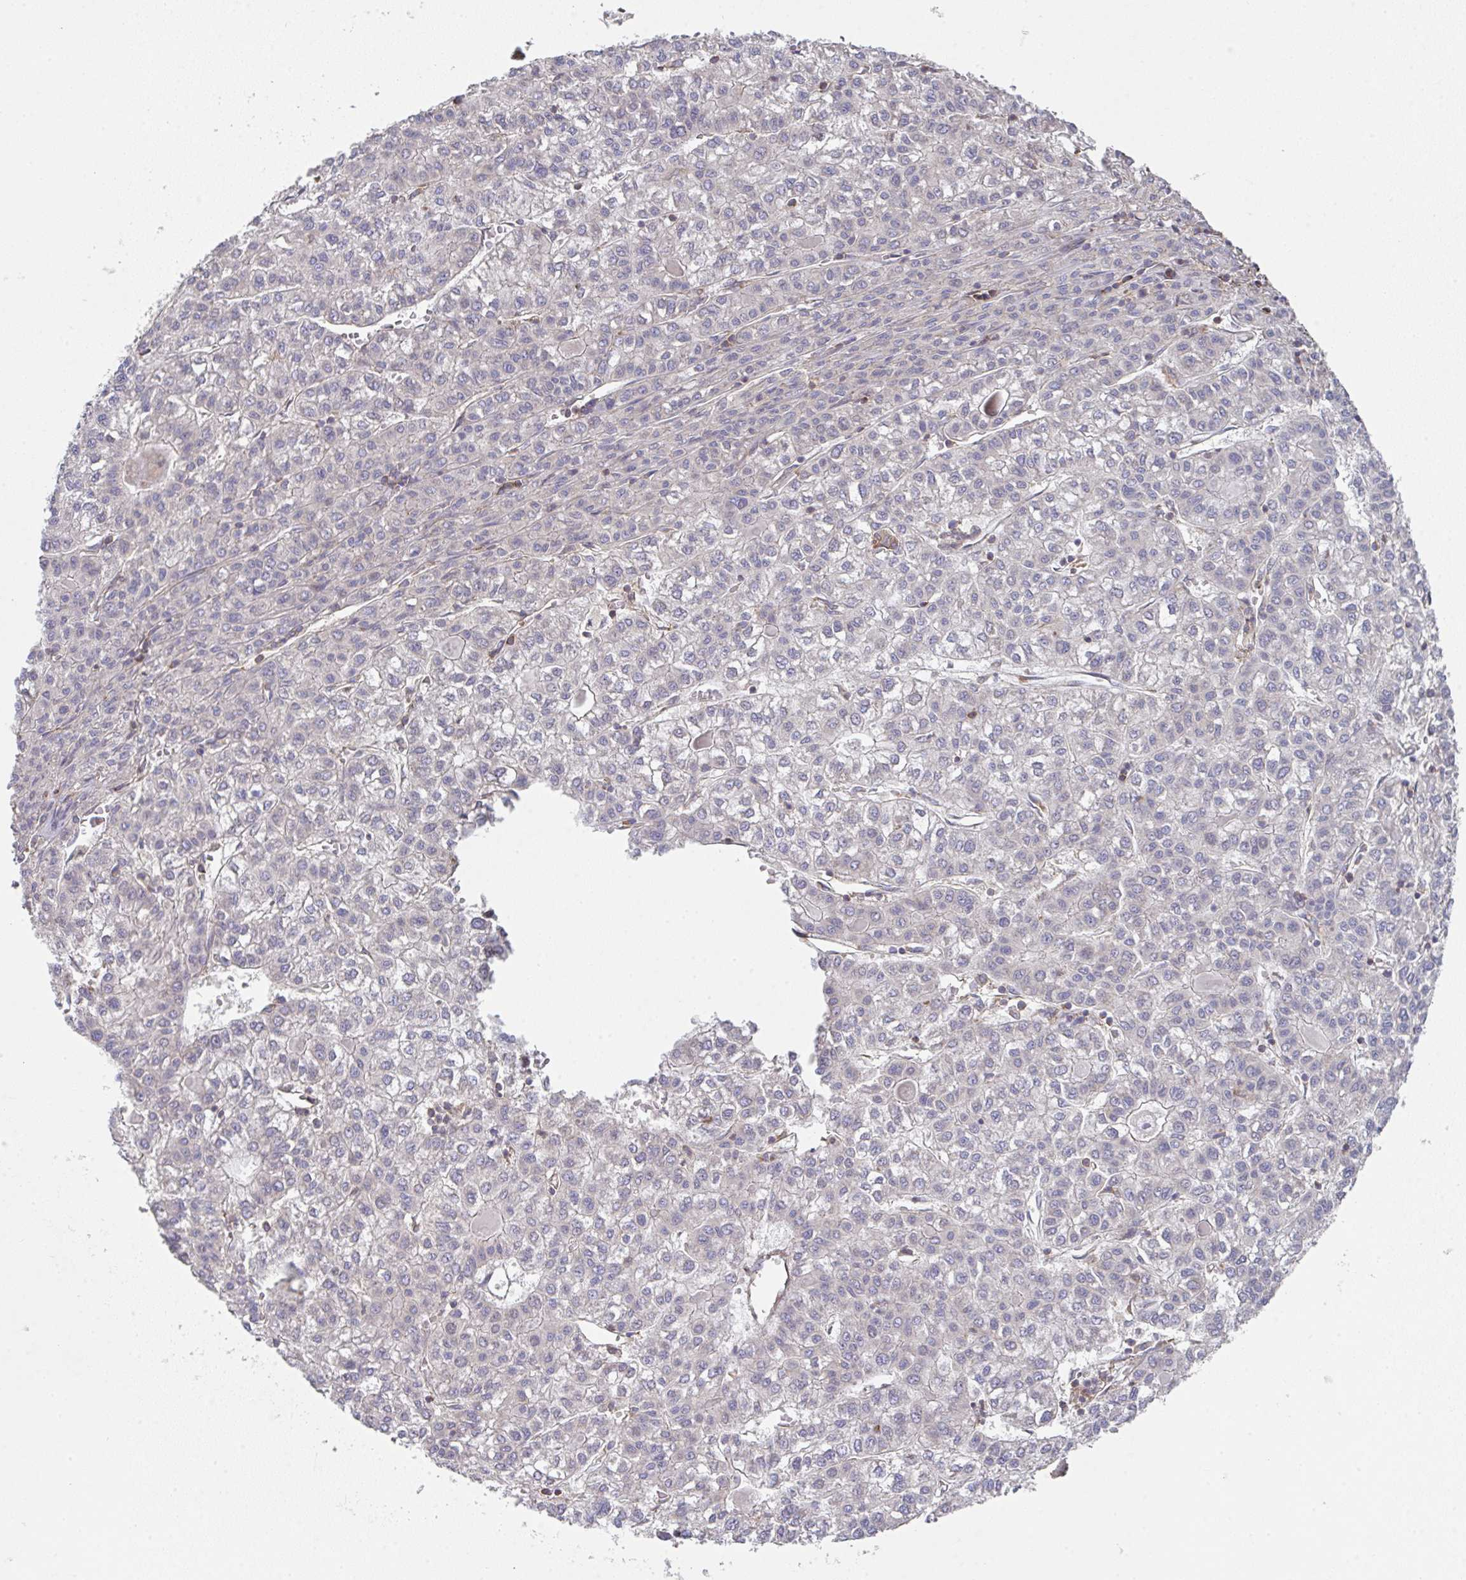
{"staining": {"intensity": "negative", "quantity": "none", "location": "none"}, "tissue": "liver cancer", "cell_type": "Tumor cells", "image_type": "cancer", "snomed": [{"axis": "morphology", "description": "Carcinoma, Hepatocellular, NOS"}, {"axis": "topography", "description": "Liver"}], "caption": "Histopathology image shows no significant protein positivity in tumor cells of liver cancer. The staining is performed using DAB brown chromogen with nuclei counter-stained in using hematoxylin.", "gene": "TMEM229A", "patient": {"sex": "female", "age": 43}}